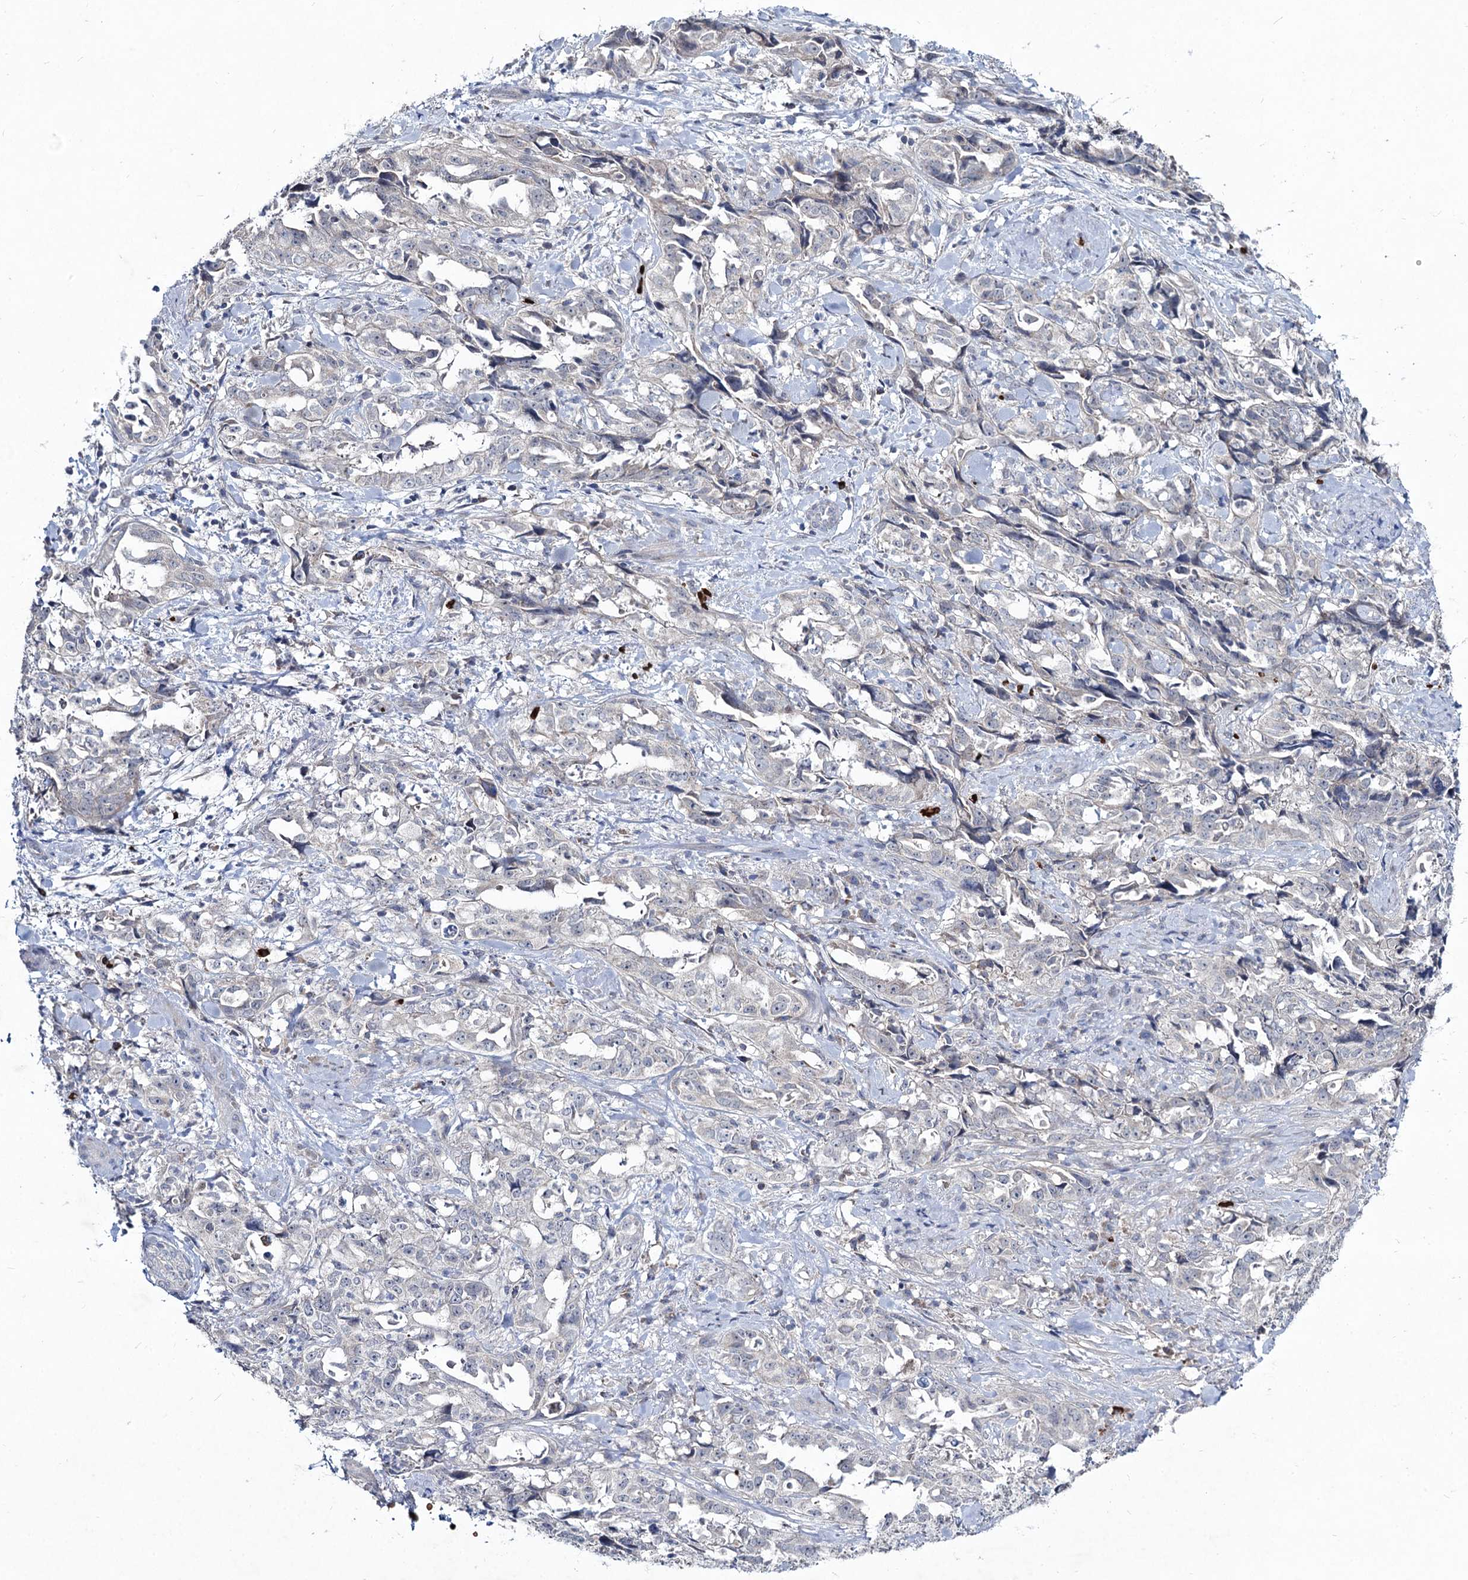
{"staining": {"intensity": "negative", "quantity": "none", "location": "none"}, "tissue": "endometrial cancer", "cell_type": "Tumor cells", "image_type": "cancer", "snomed": [{"axis": "morphology", "description": "Adenocarcinoma, NOS"}, {"axis": "topography", "description": "Endometrium"}], "caption": "The histopathology image exhibits no staining of tumor cells in endometrial cancer. Nuclei are stained in blue.", "gene": "RNF6", "patient": {"sex": "female", "age": 65}}